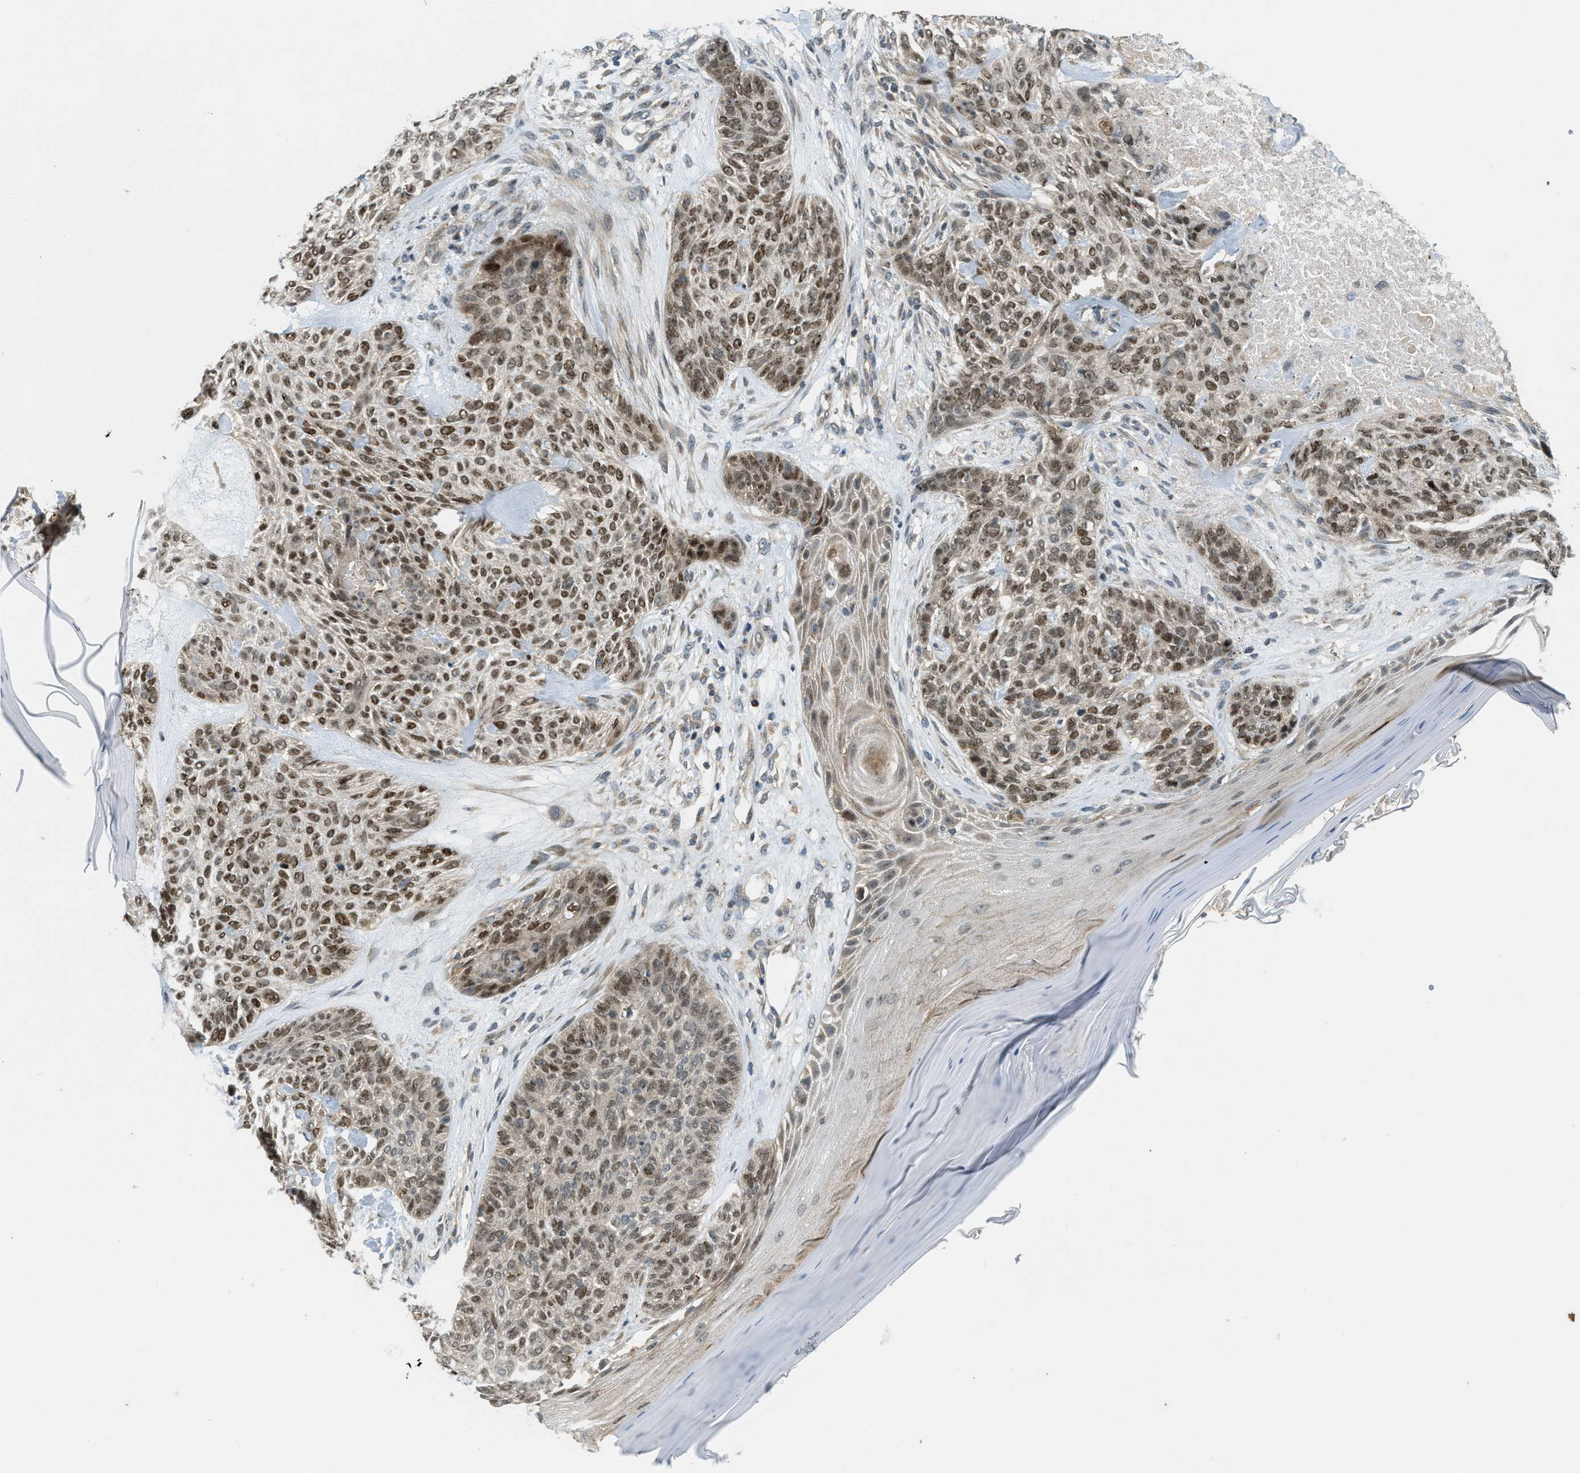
{"staining": {"intensity": "strong", "quantity": "25%-75%", "location": "nuclear"}, "tissue": "skin cancer", "cell_type": "Tumor cells", "image_type": "cancer", "snomed": [{"axis": "morphology", "description": "Basal cell carcinoma"}, {"axis": "topography", "description": "Skin"}], "caption": "A high amount of strong nuclear staining is present in about 25%-75% of tumor cells in skin cancer tissue. (DAB IHC, brown staining for protein, blue staining for nuclei).", "gene": "TRAPPC14", "patient": {"sex": "male", "age": 55}}